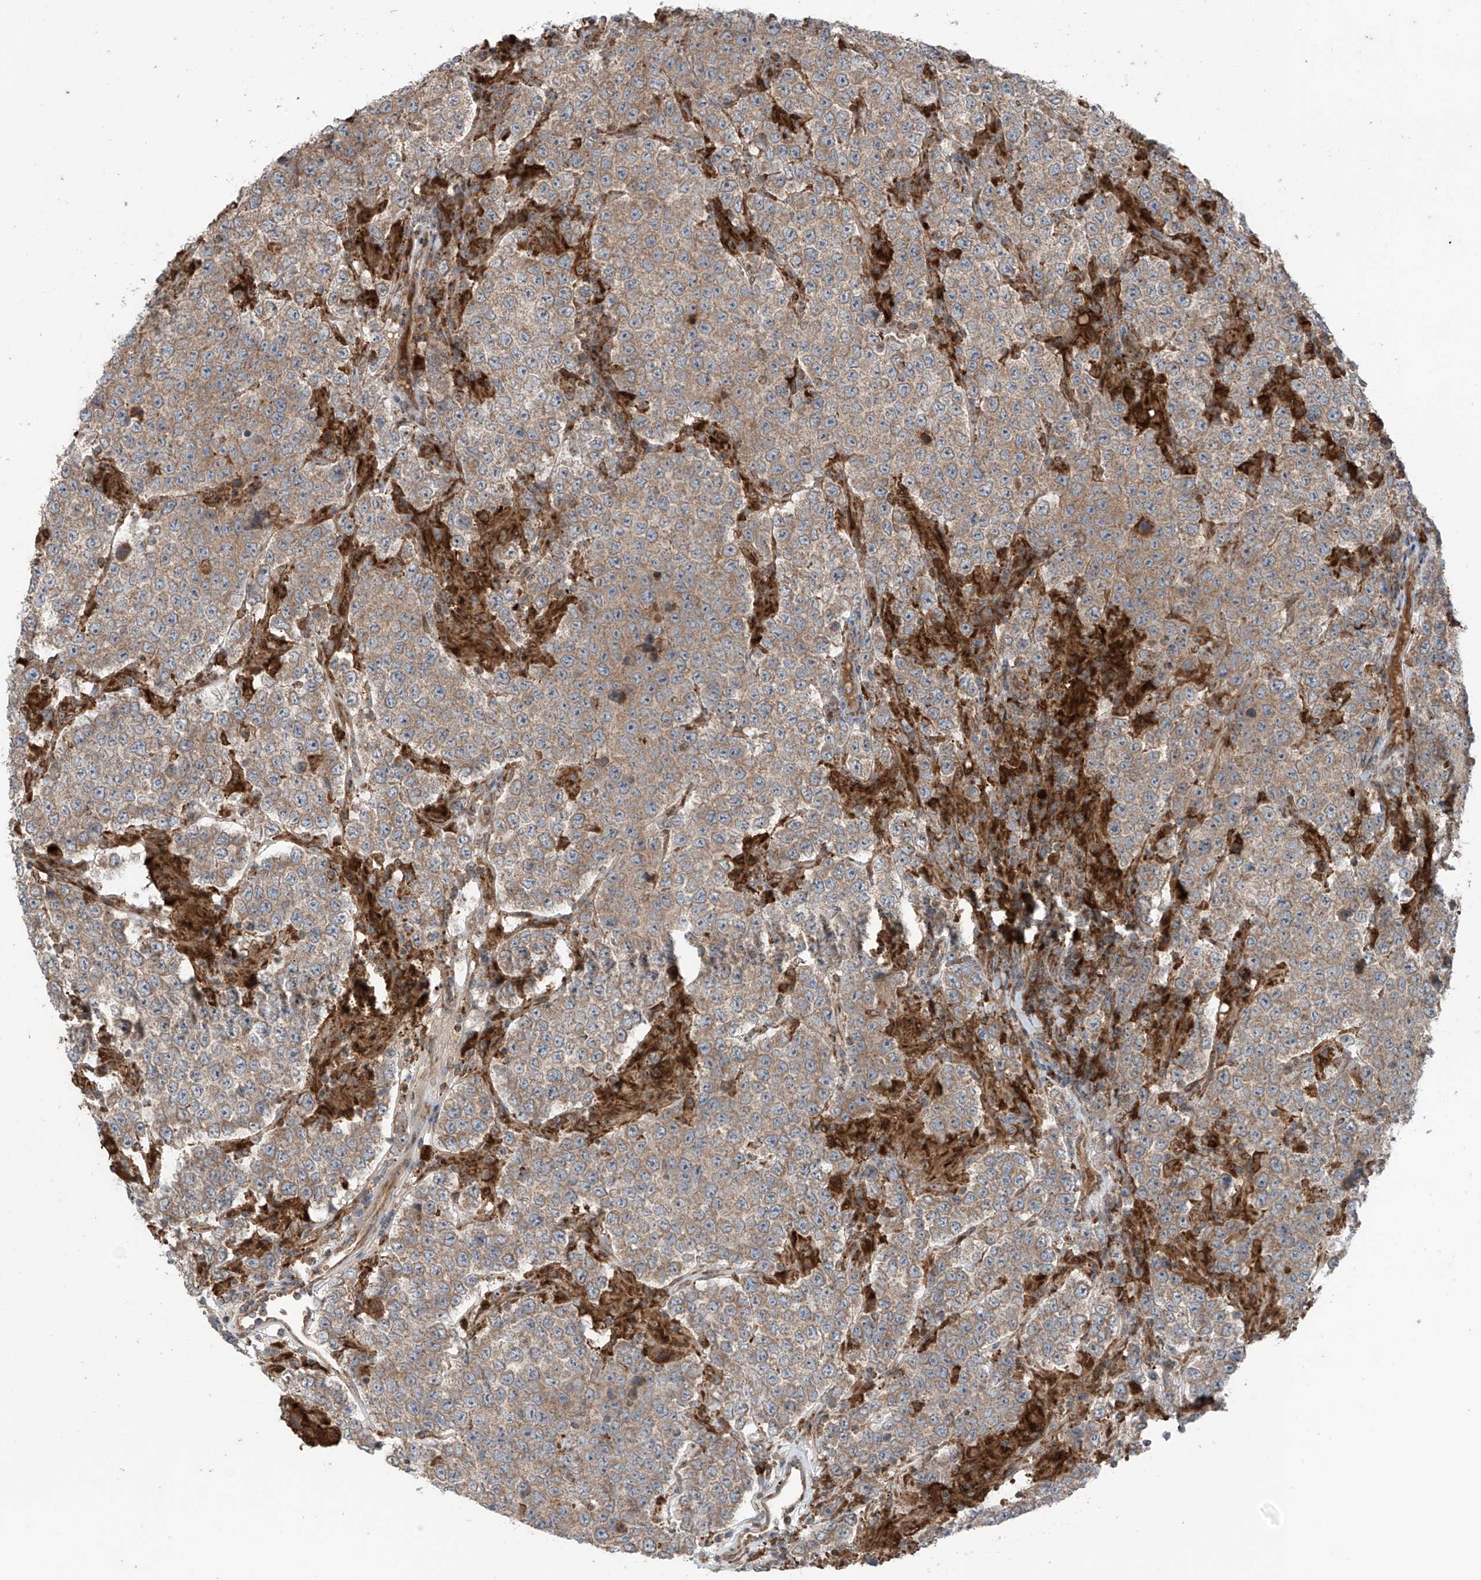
{"staining": {"intensity": "weak", "quantity": ">75%", "location": "cytoplasmic/membranous"}, "tissue": "testis cancer", "cell_type": "Tumor cells", "image_type": "cancer", "snomed": [{"axis": "morphology", "description": "Normal tissue, NOS"}, {"axis": "morphology", "description": "Urothelial carcinoma, High grade"}, {"axis": "morphology", "description": "Seminoma, NOS"}, {"axis": "morphology", "description": "Carcinoma, Embryonal, NOS"}, {"axis": "topography", "description": "Urinary bladder"}, {"axis": "topography", "description": "Testis"}], "caption": "High-magnification brightfield microscopy of testis cancer stained with DAB (3,3'-diaminobenzidine) (brown) and counterstained with hematoxylin (blue). tumor cells exhibit weak cytoplasmic/membranous expression is present in approximately>75% of cells.", "gene": "SAMD3", "patient": {"sex": "male", "age": 41}}